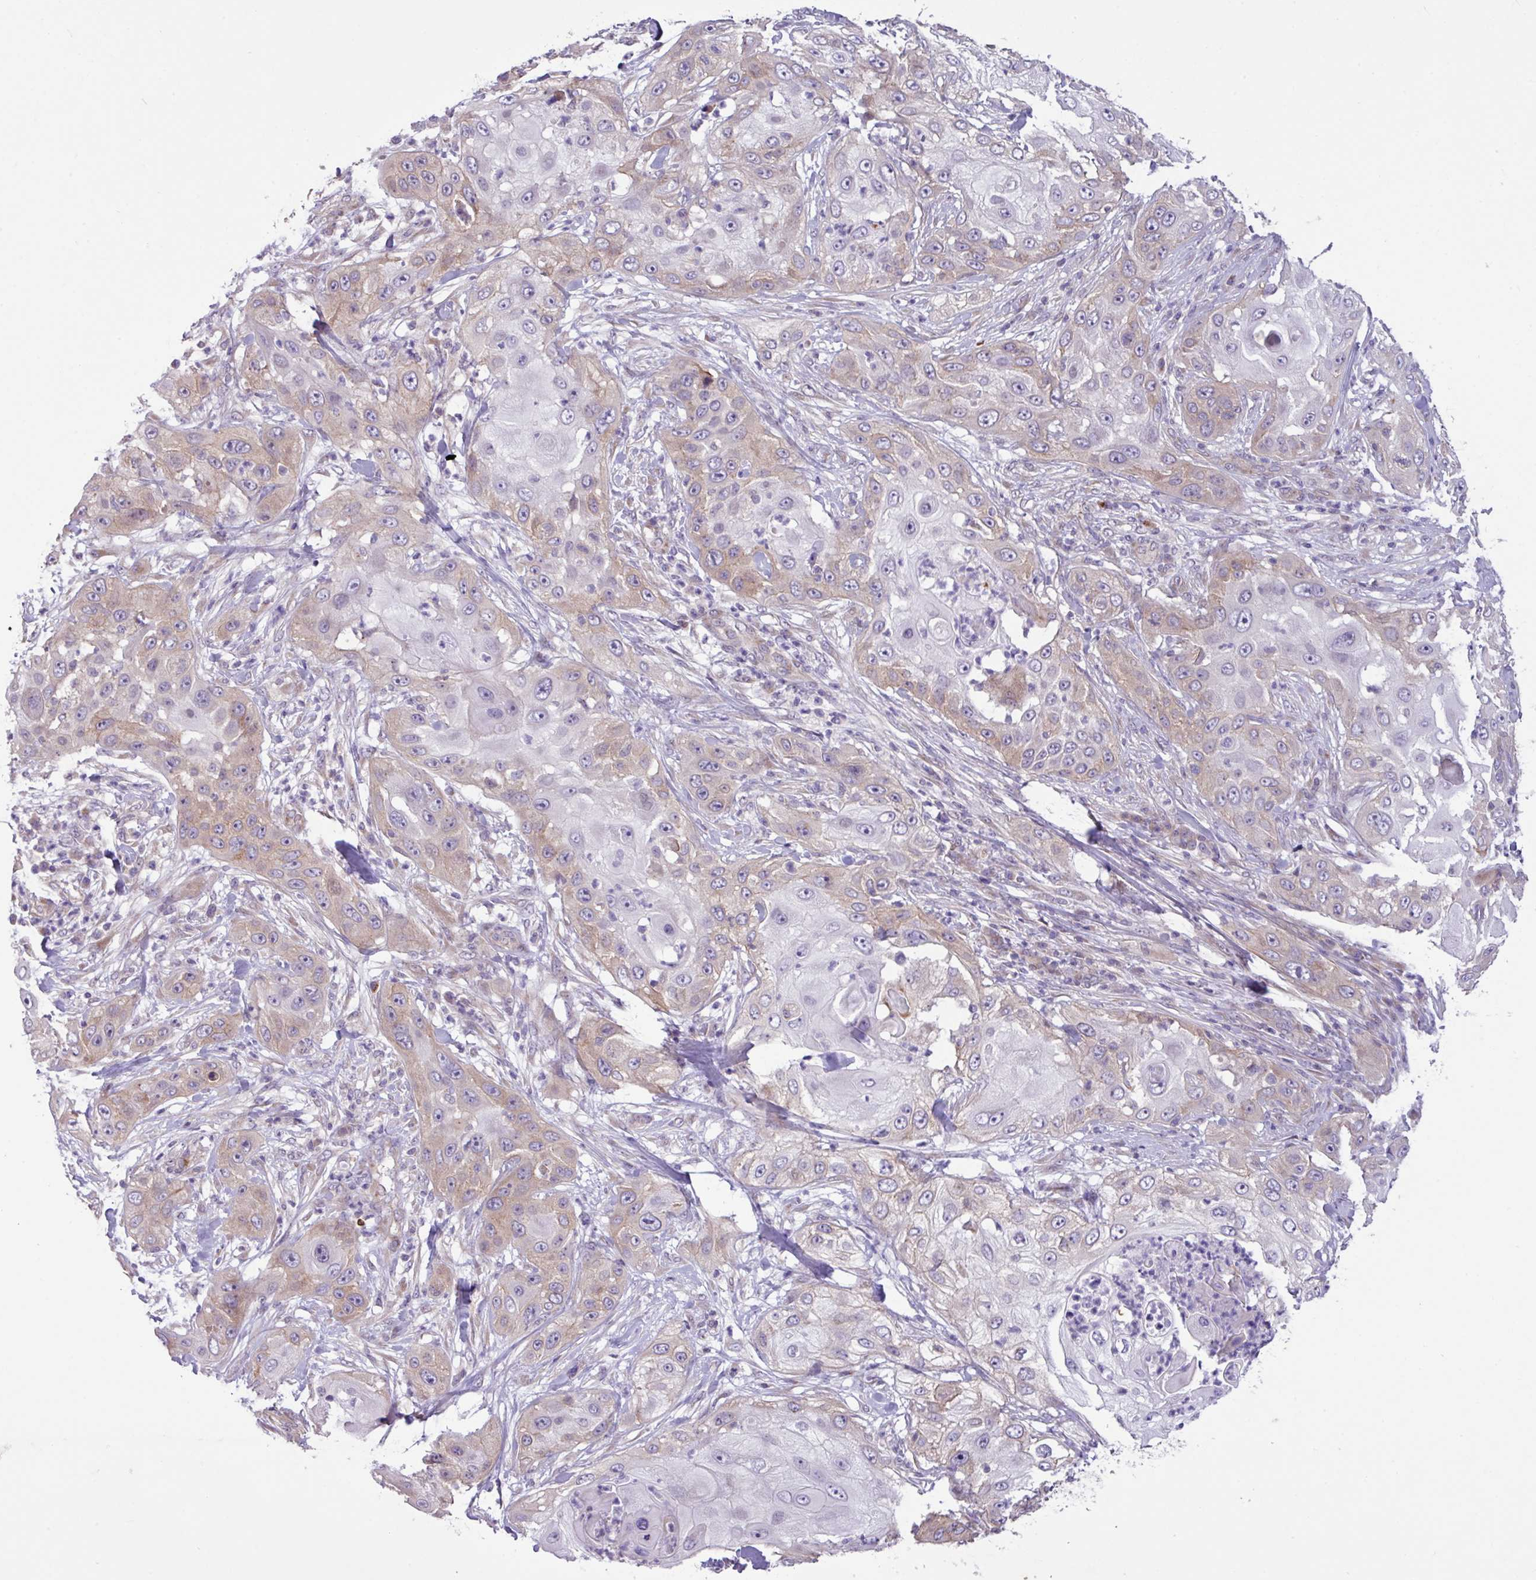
{"staining": {"intensity": "weak", "quantity": "25%-75%", "location": "cytoplasmic/membranous"}, "tissue": "skin cancer", "cell_type": "Tumor cells", "image_type": "cancer", "snomed": [{"axis": "morphology", "description": "Squamous cell carcinoma, NOS"}, {"axis": "topography", "description": "Skin"}], "caption": "IHC micrograph of neoplastic tissue: human skin cancer stained using IHC displays low levels of weak protein expression localized specifically in the cytoplasmic/membranous of tumor cells, appearing as a cytoplasmic/membranous brown color.", "gene": "RAD21L1", "patient": {"sex": "female", "age": 44}}